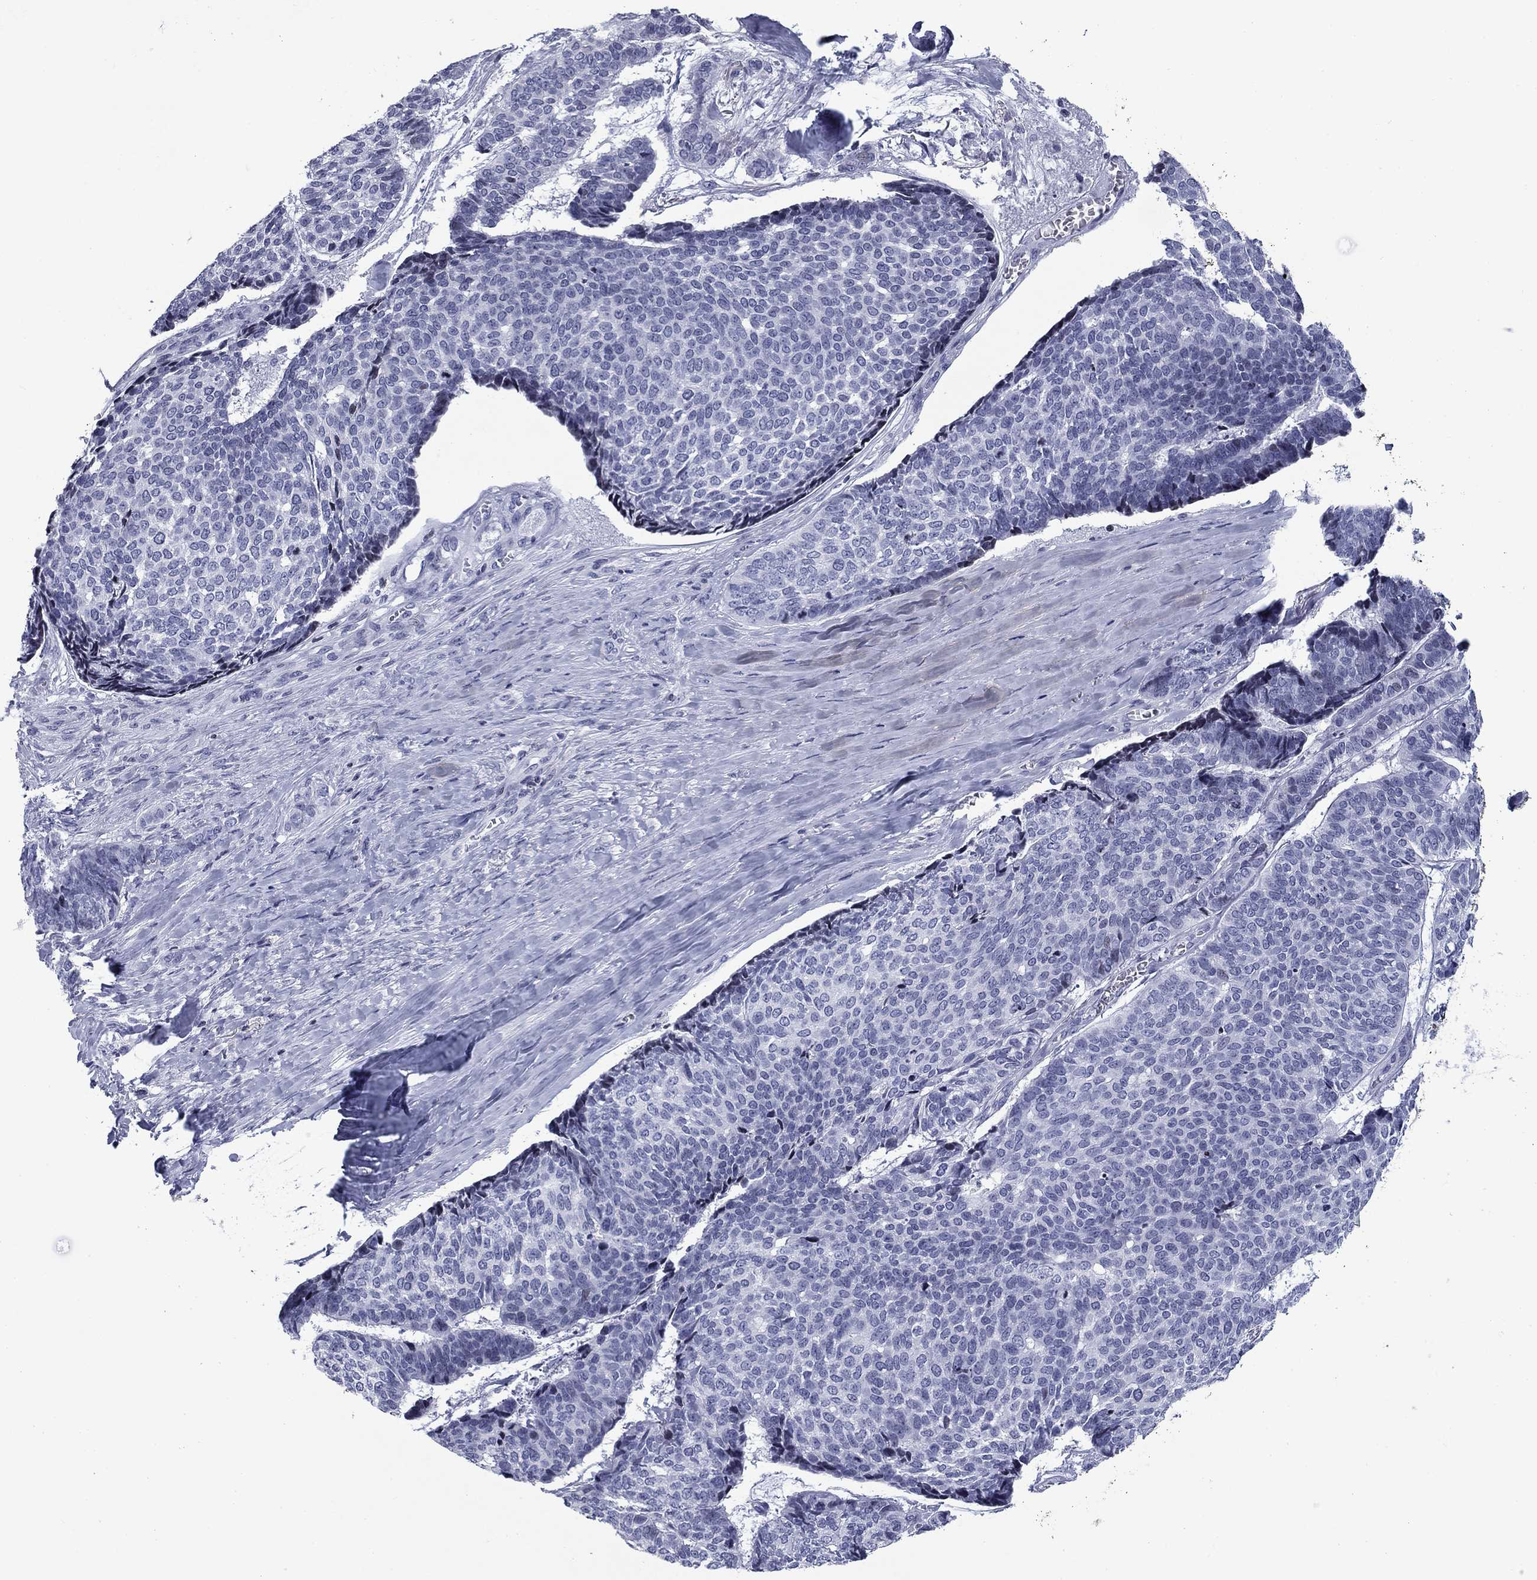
{"staining": {"intensity": "negative", "quantity": "none", "location": "none"}, "tissue": "skin cancer", "cell_type": "Tumor cells", "image_type": "cancer", "snomed": [{"axis": "morphology", "description": "Basal cell carcinoma"}, {"axis": "topography", "description": "Skin"}], "caption": "Tumor cells are negative for brown protein staining in basal cell carcinoma (skin).", "gene": "CCDC144A", "patient": {"sex": "male", "age": 86}}